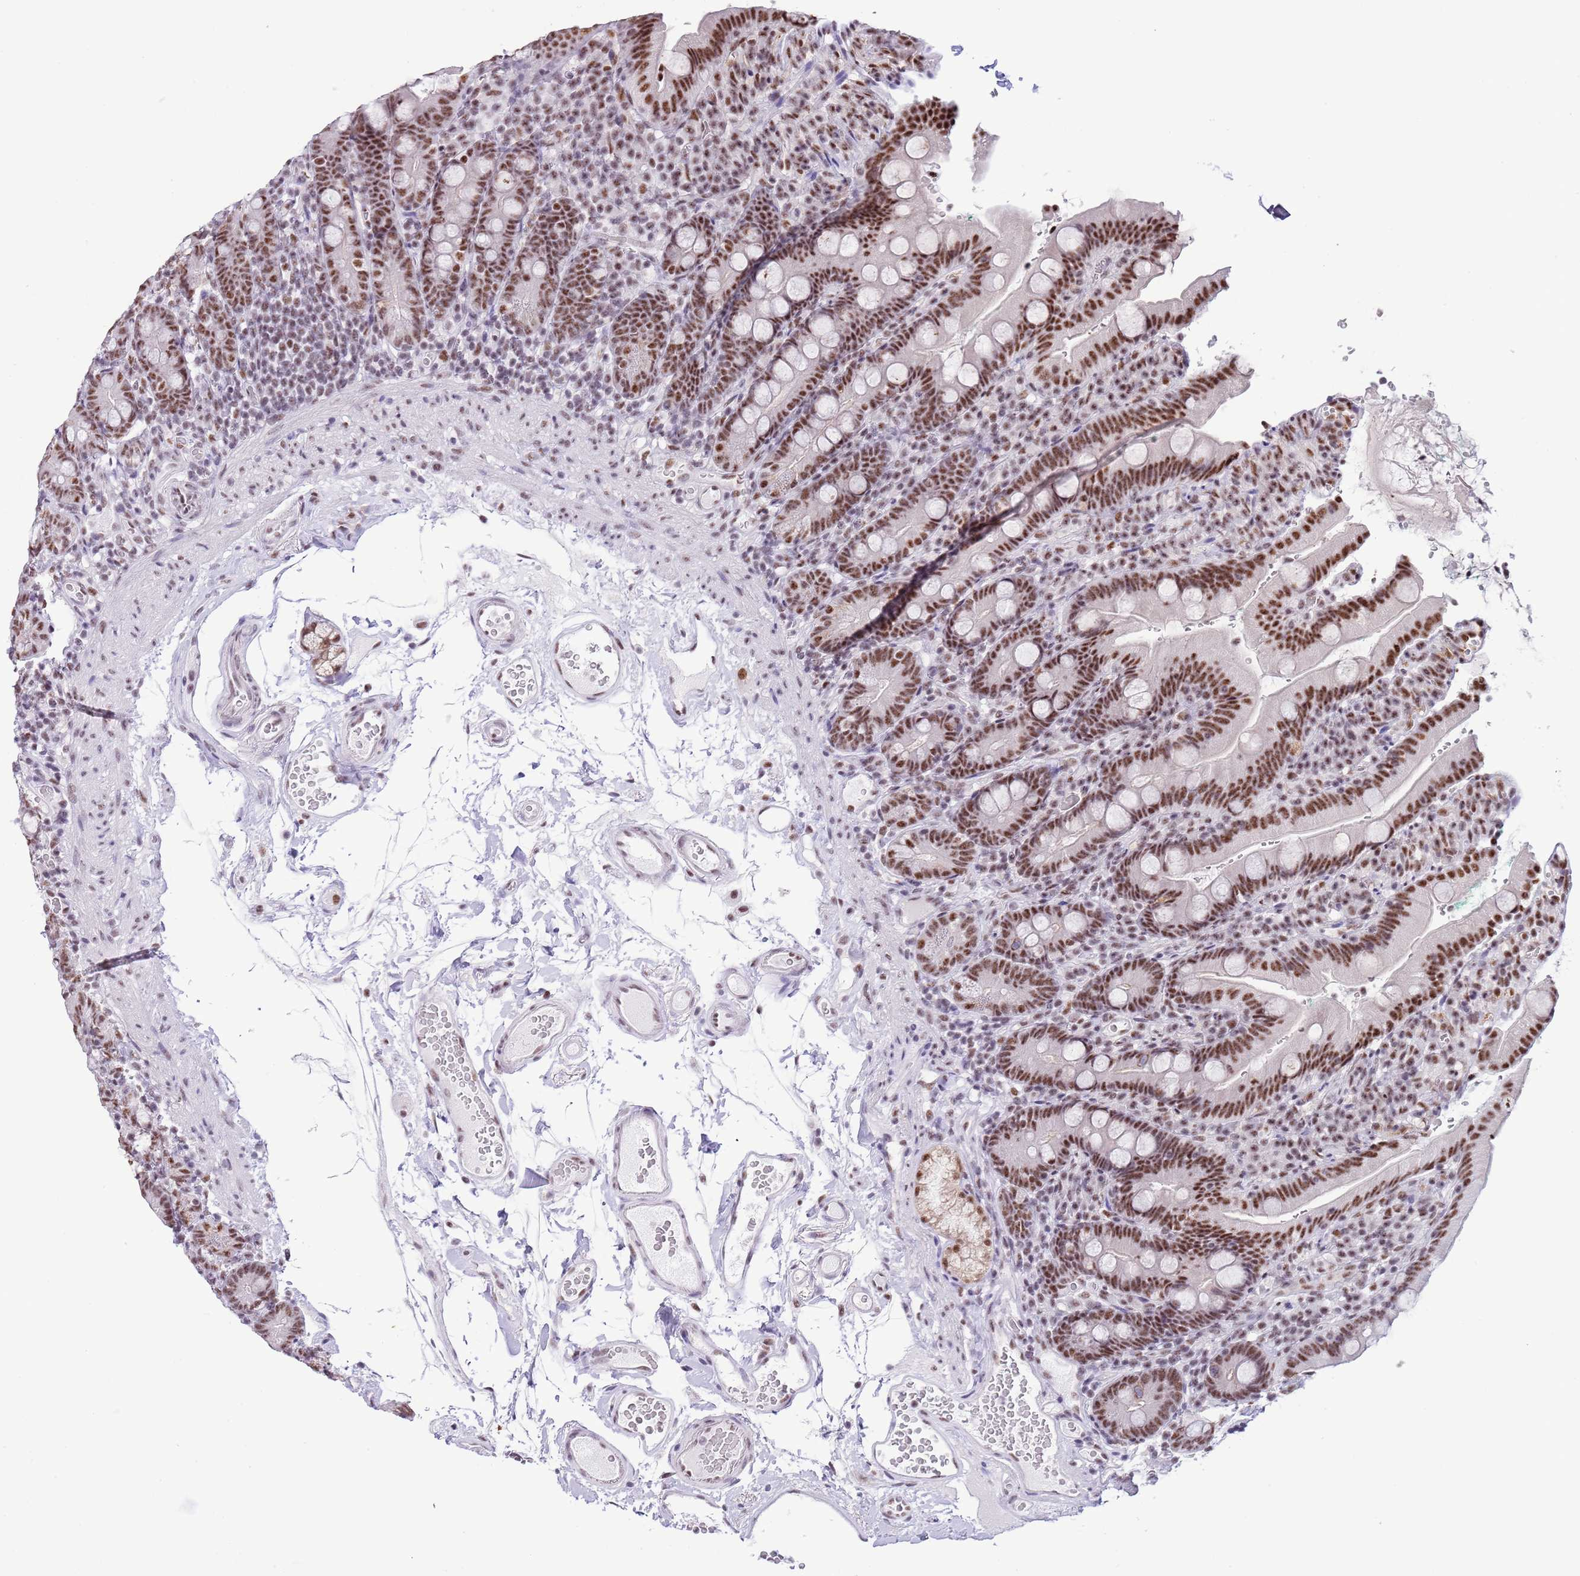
{"staining": {"intensity": "strong", "quantity": ">75%", "location": "nuclear"}, "tissue": "duodenum", "cell_type": "Glandular cells", "image_type": "normal", "snomed": [{"axis": "morphology", "description": "Normal tissue, NOS"}, {"axis": "topography", "description": "Duodenum"}], "caption": "Duodenum stained with immunohistochemistry (IHC) reveals strong nuclear staining in approximately >75% of glandular cells.", "gene": "SF3A2", "patient": {"sex": "female", "age": 67}}